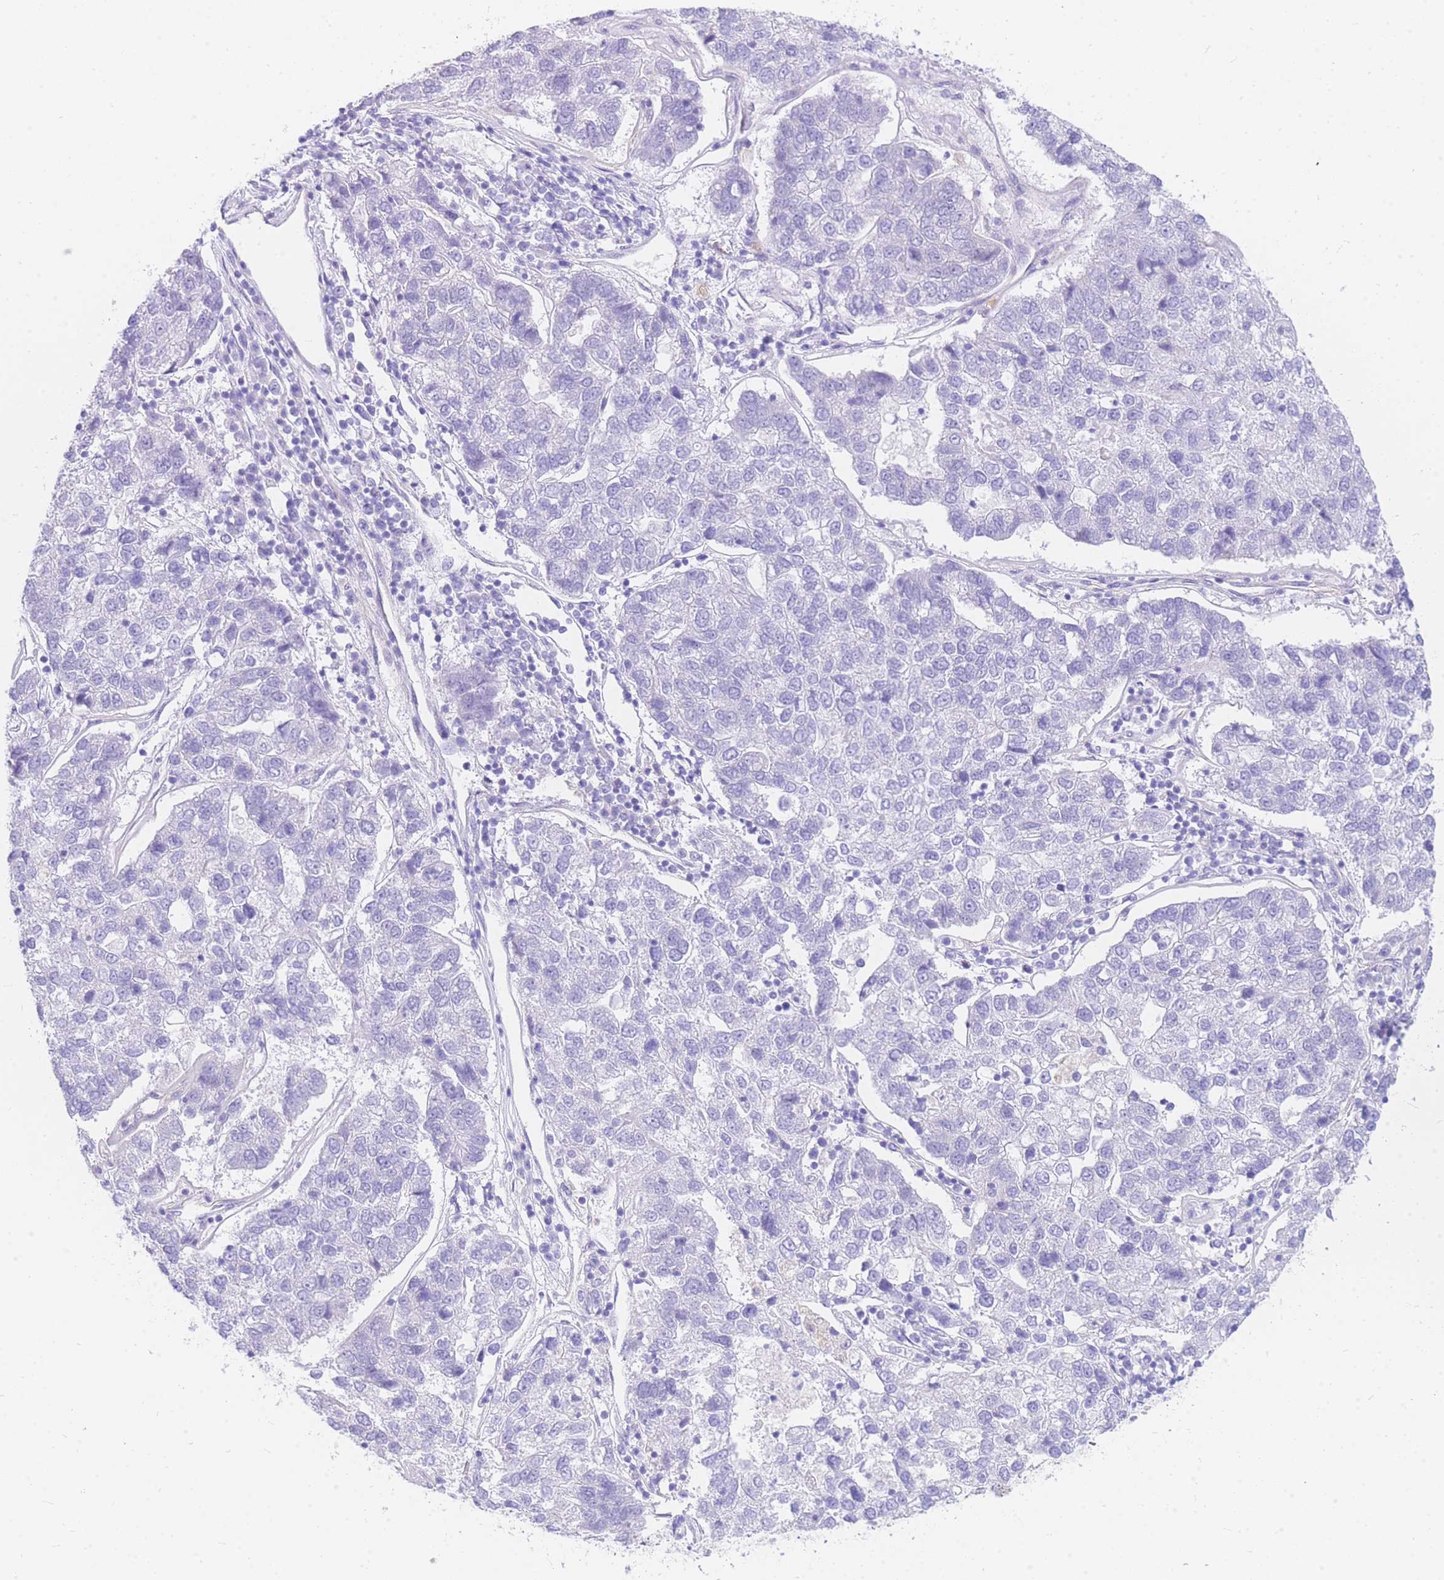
{"staining": {"intensity": "negative", "quantity": "none", "location": "none"}, "tissue": "pancreatic cancer", "cell_type": "Tumor cells", "image_type": "cancer", "snomed": [{"axis": "morphology", "description": "Adenocarcinoma, NOS"}, {"axis": "topography", "description": "Pancreas"}], "caption": "Immunohistochemistry (IHC) of human adenocarcinoma (pancreatic) displays no staining in tumor cells.", "gene": "SRSF12", "patient": {"sex": "female", "age": 61}}